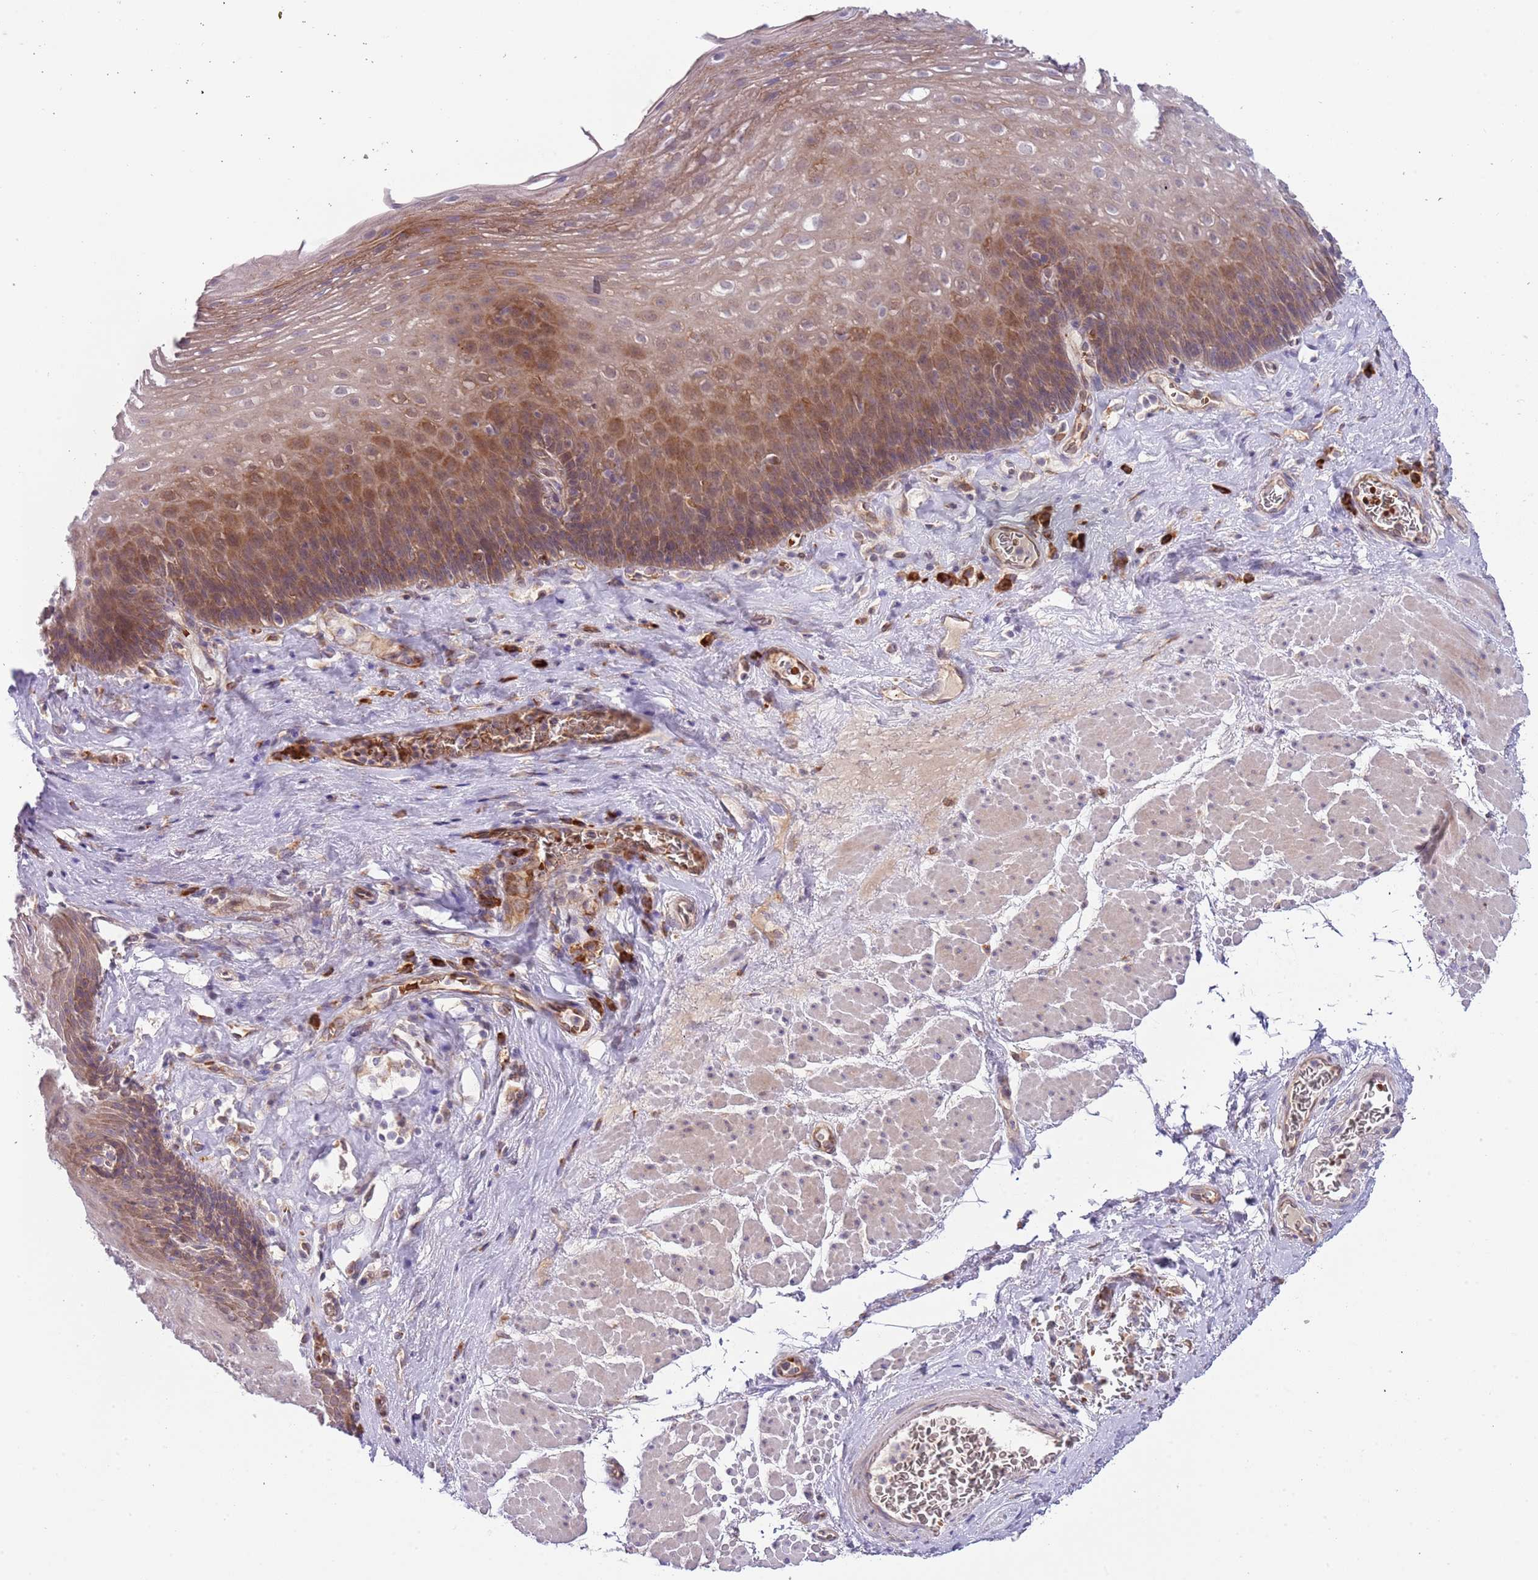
{"staining": {"intensity": "moderate", "quantity": ">75%", "location": "cytoplasmic/membranous"}, "tissue": "esophagus", "cell_type": "Squamous epithelial cells", "image_type": "normal", "snomed": [{"axis": "morphology", "description": "Normal tissue, NOS"}, {"axis": "topography", "description": "Esophagus"}], "caption": "This image reveals immunohistochemistry staining of normal esophagus, with medium moderate cytoplasmic/membranous positivity in about >75% of squamous epithelial cells.", "gene": "VWCE", "patient": {"sex": "female", "age": 66}}